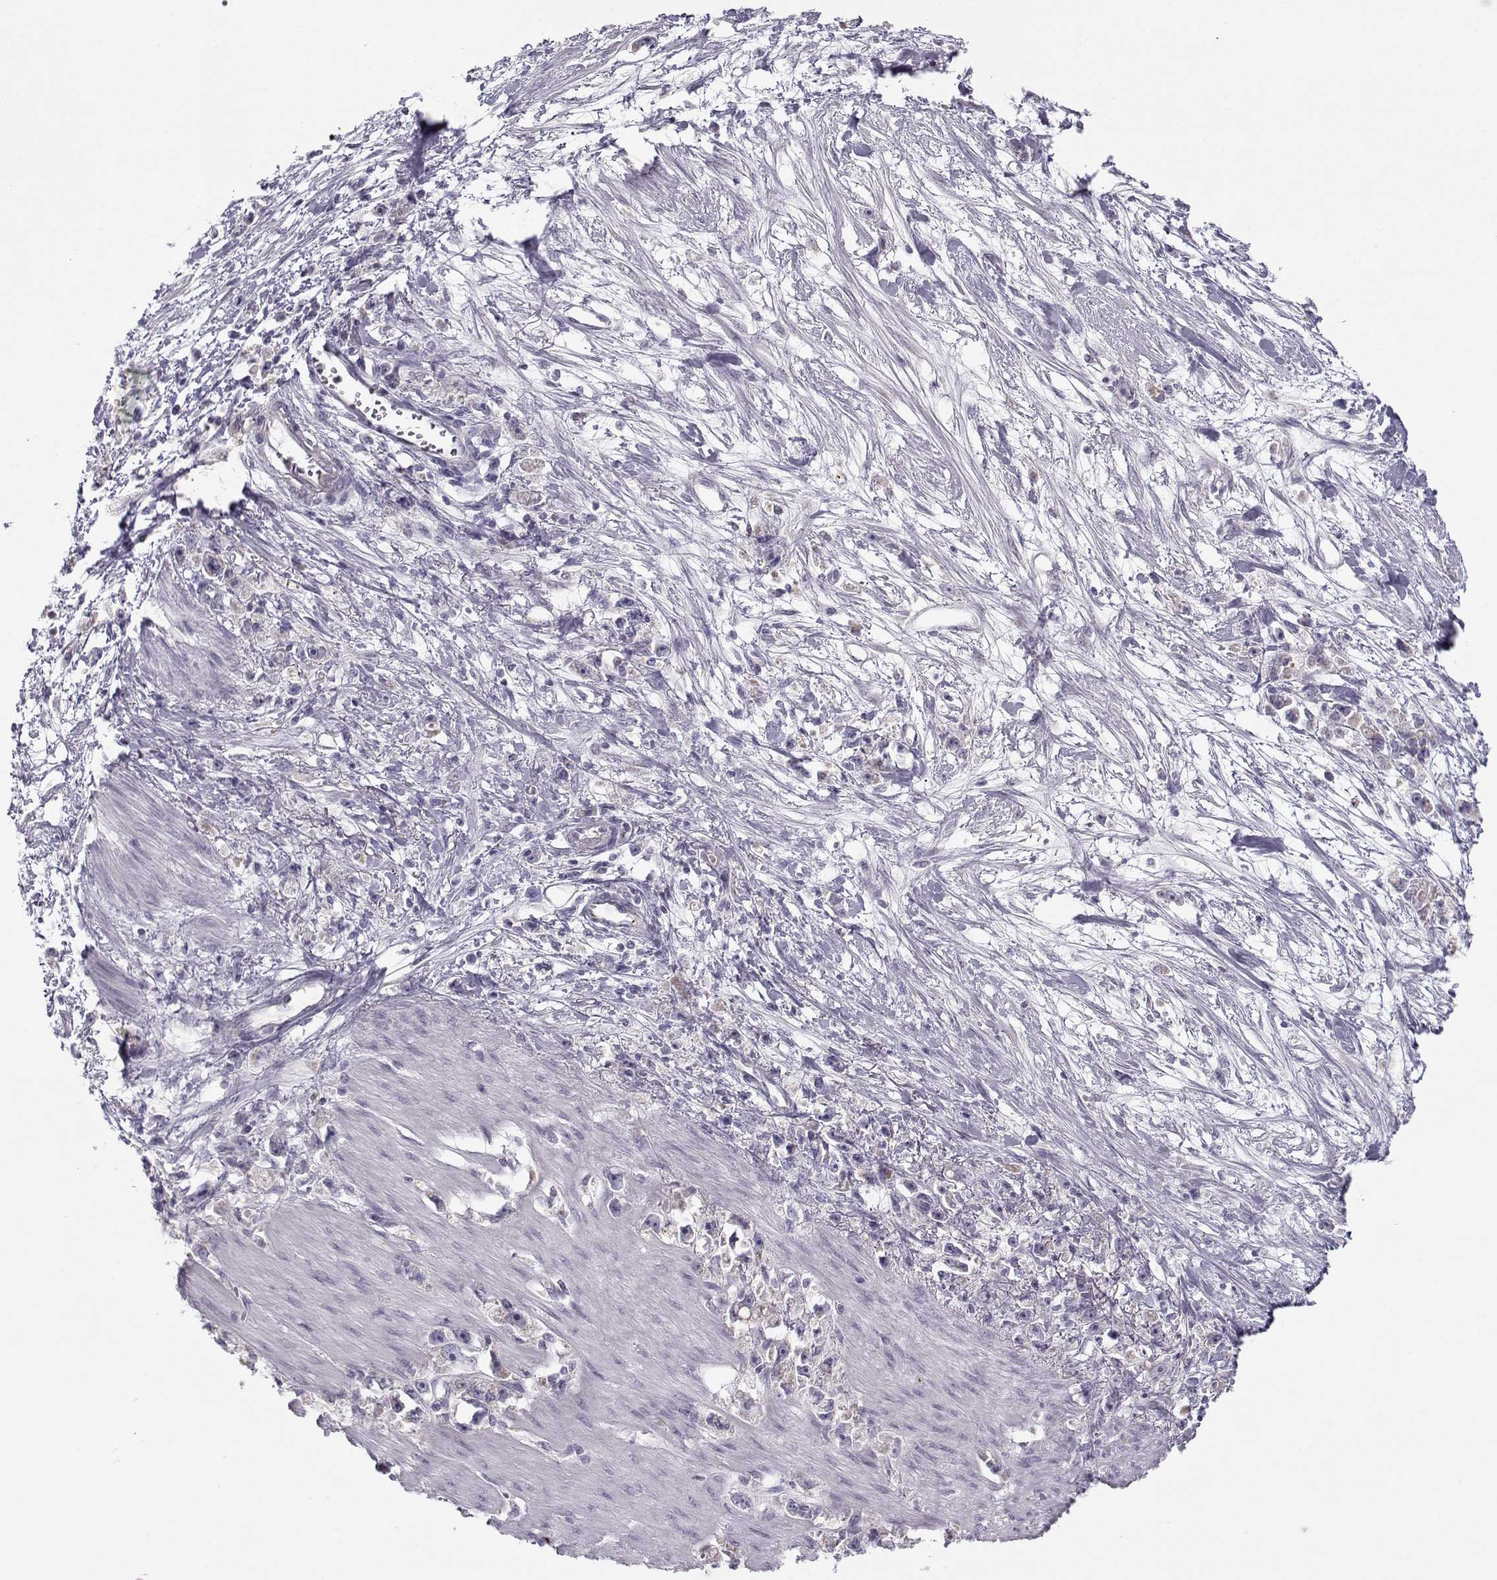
{"staining": {"intensity": "negative", "quantity": "none", "location": "none"}, "tissue": "stomach cancer", "cell_type": "Tumor cells", "image_type": "cancer", "snomed": [{"axis": "morphology", "description": "Adenocarcinoma, NOS"}, {"axis": "topography", "description": "Stomach"}], "caption": "IHC of human adenocarcinoma (stomach) displays no positivity in tumor cells.", "gene": "KLF17", "patient": {"sex": "female", "age": 59}}